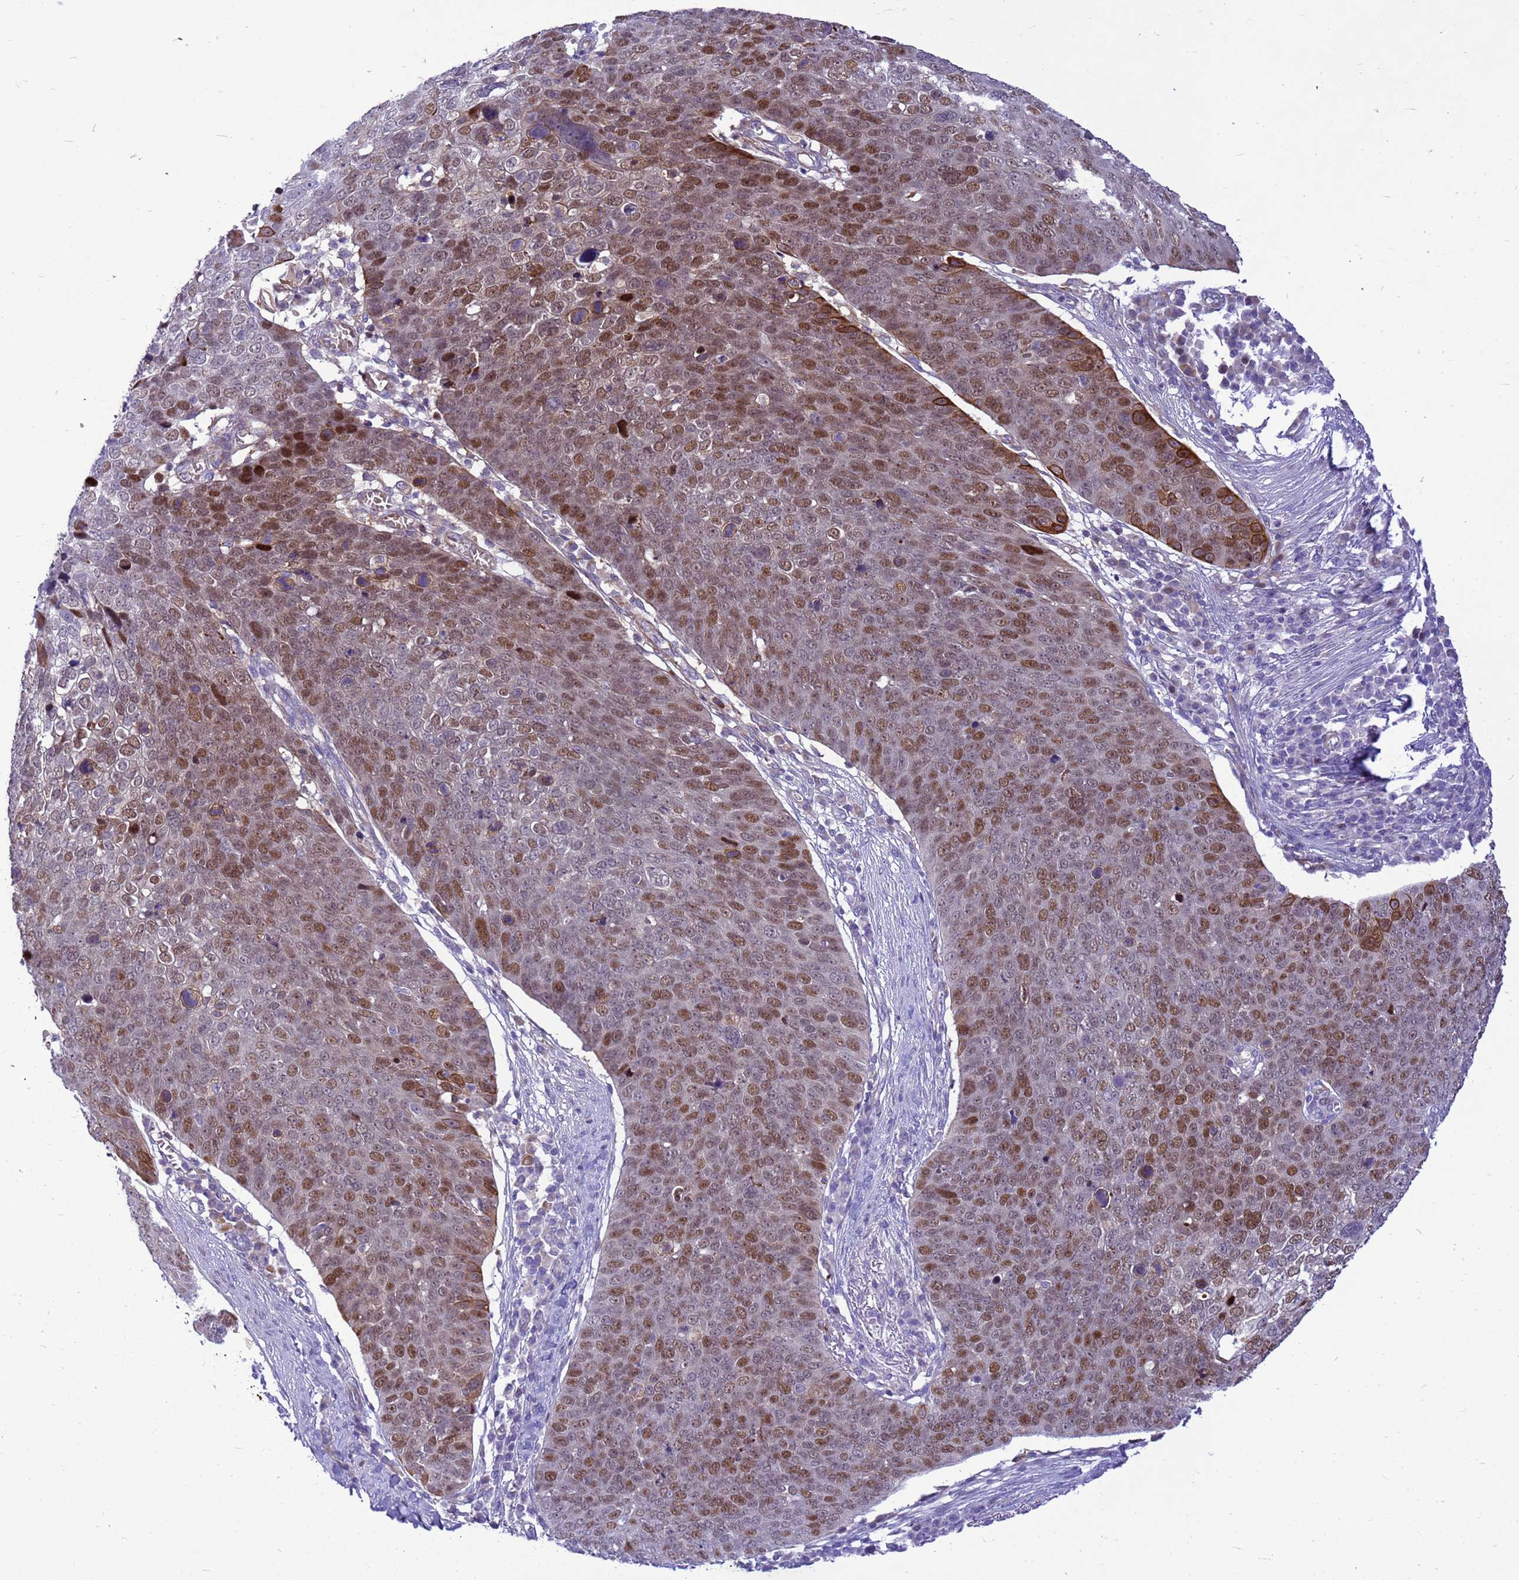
{"staining": {"intensity": "moderate", "quantity": ">75%", "location": "nuclear"}, "tissue": "skin cancer", "cell_type": "Tumor cells", "image_type": "cancer", "snomed": [{"axis": "morphology", "description": "Squamous cell carcinoma, NOS"}, {"axis": "topography", "description": "Skin"}], "caption": "Skin cancer (squamous cell carcinoma) tissue shows moderate nuclear positivity in approximately >75% of tumor cells, visualized by immunohistochemistry.", "gene": "ADAMTS7", "patient": {"sex": "male", "age": 71}}